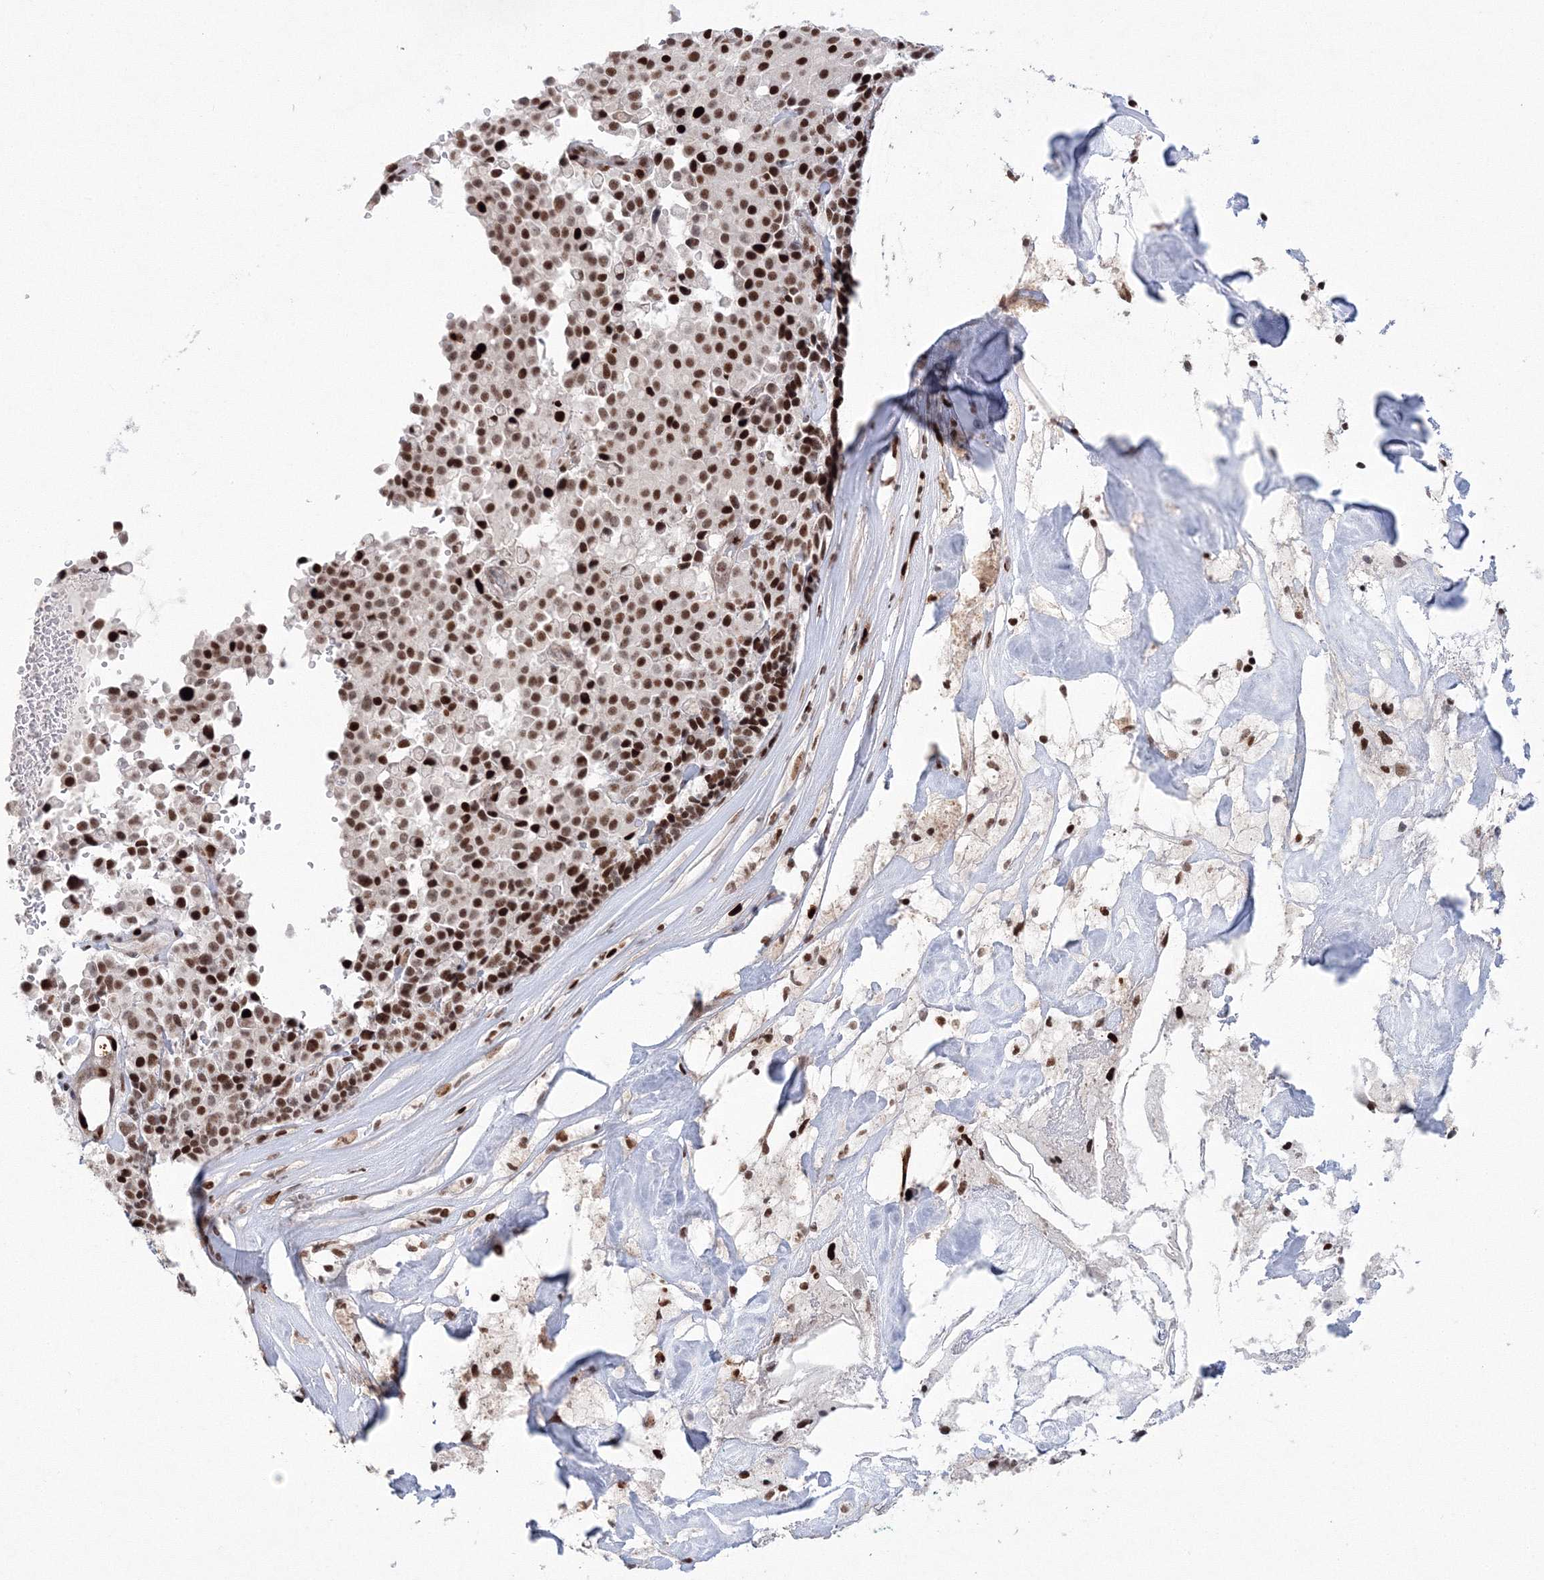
{"staining": {"intensity": "strong", "quantity": ">75%", "location": "nuclear"}, "tissue": "pancreatic cancer", "cell_type": "Tumor cells", "image_type": "cancer", "snomed": [{"axis": "morphology", "description": "Adenocarcinoma, NOS"}, {"axis": "topography", "description": "Pancreas"}], "caption": "Immunohistochemistry of human adenocarcinoma (pancreatic) demonstrates high levels of strong nuclear expression in approximately >75% of tumor cells.", "gene": "LIG1", "patient": {"sex": "male", "age": 65}}